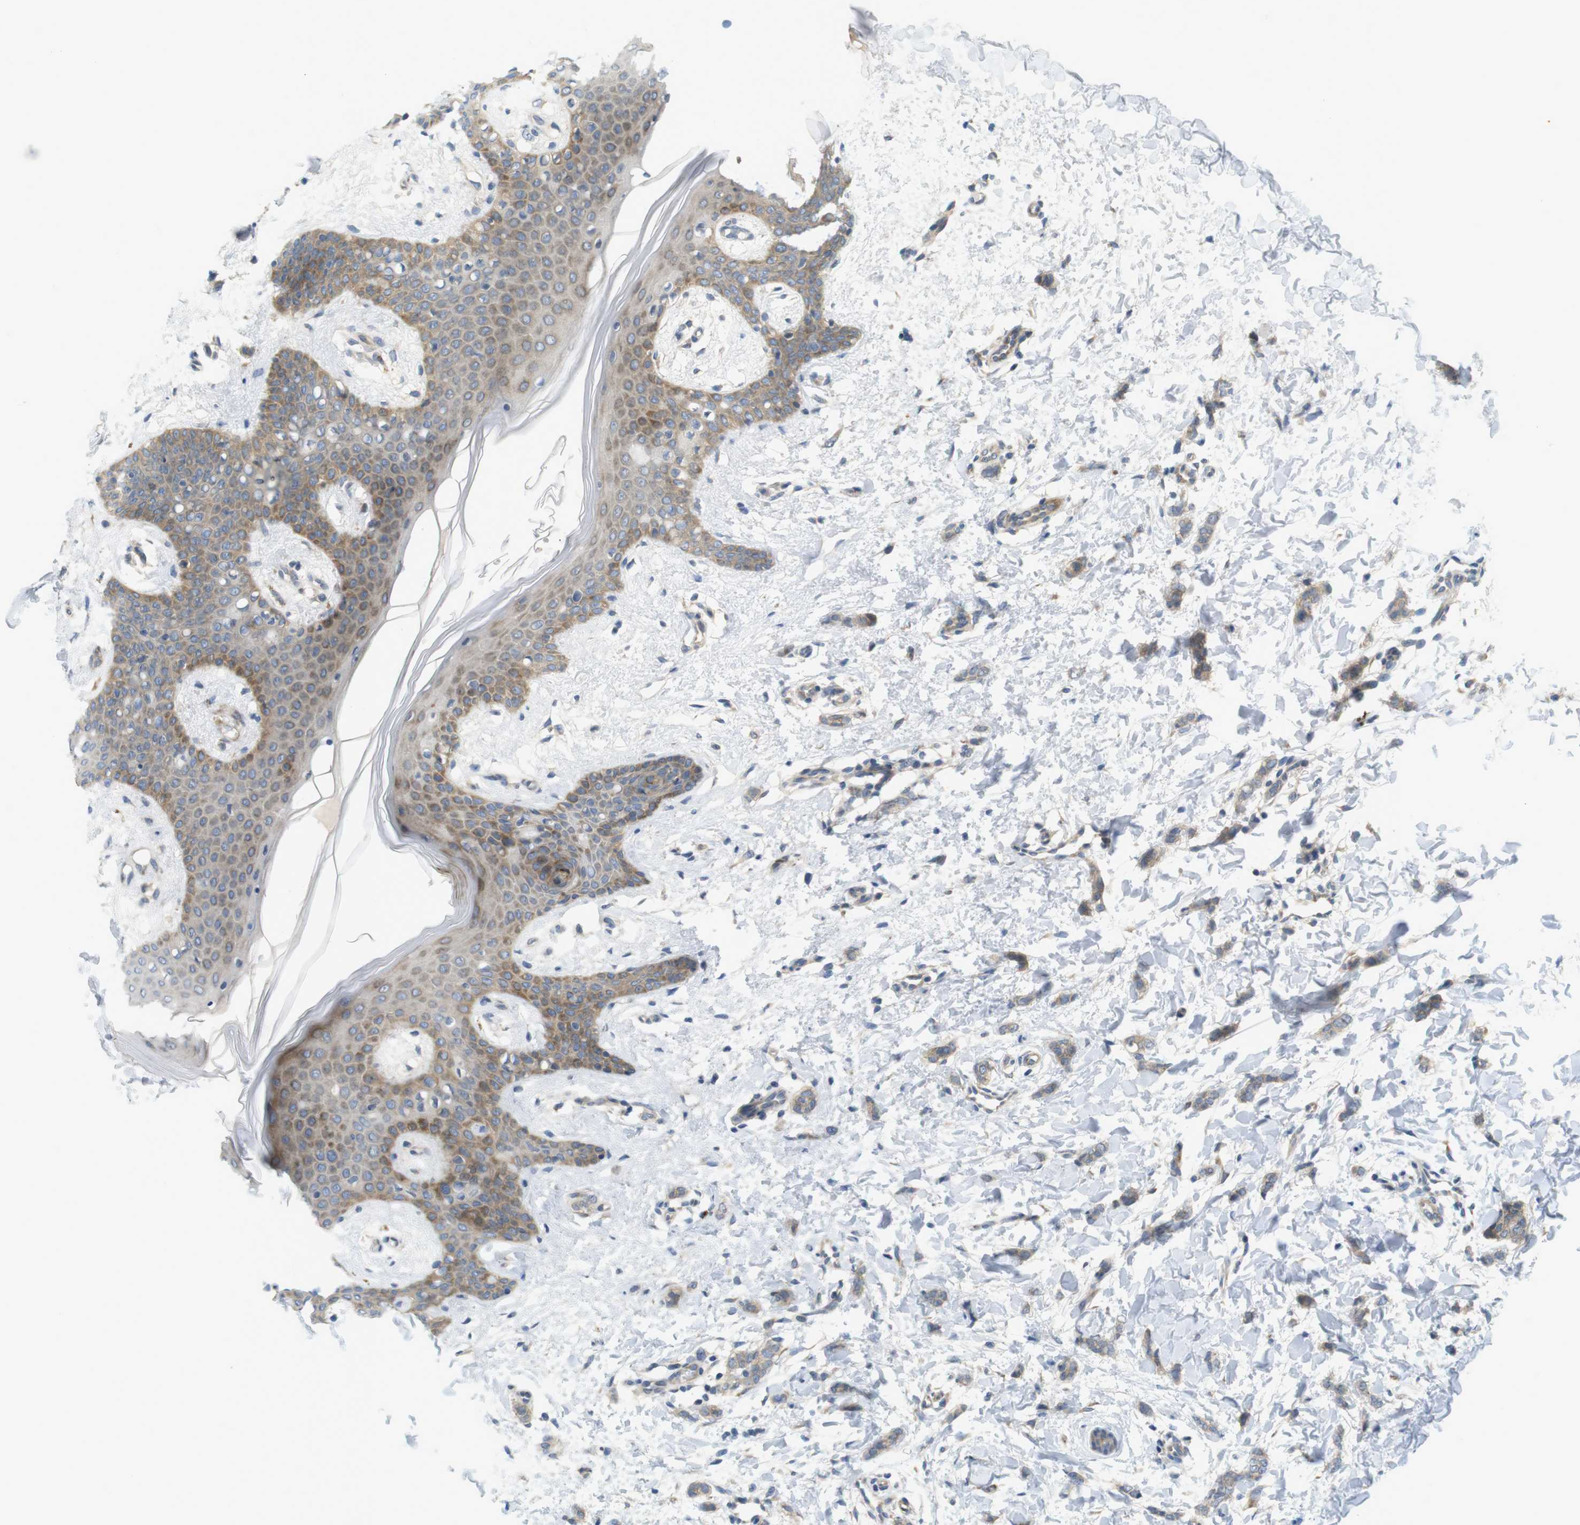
{"staining": {"intensity": "weak", "quantity": ">75%", "location": "cytoplasmic/membranous"}, "tissue": "breast cancer", "cell_type": "Tumor cells", "image_type": "cancer", "snomed": [{"axis": "morphology", "description": "Lobular carcinoma"}, {"axis": "topography", "description": "Skin"}, {"axis": "topography", "description": "Breast"}], "caption": "Immunohistochemistry (IHC) photomicrograph of lobular carcinoma (breast) stained for a protein (brown), which reveals low levels of weak cytoplasmic/membranous positivity in about >75% of tumor cells.", "gene": "GJC3", "patient": {"sex": "female", "age": 46}}